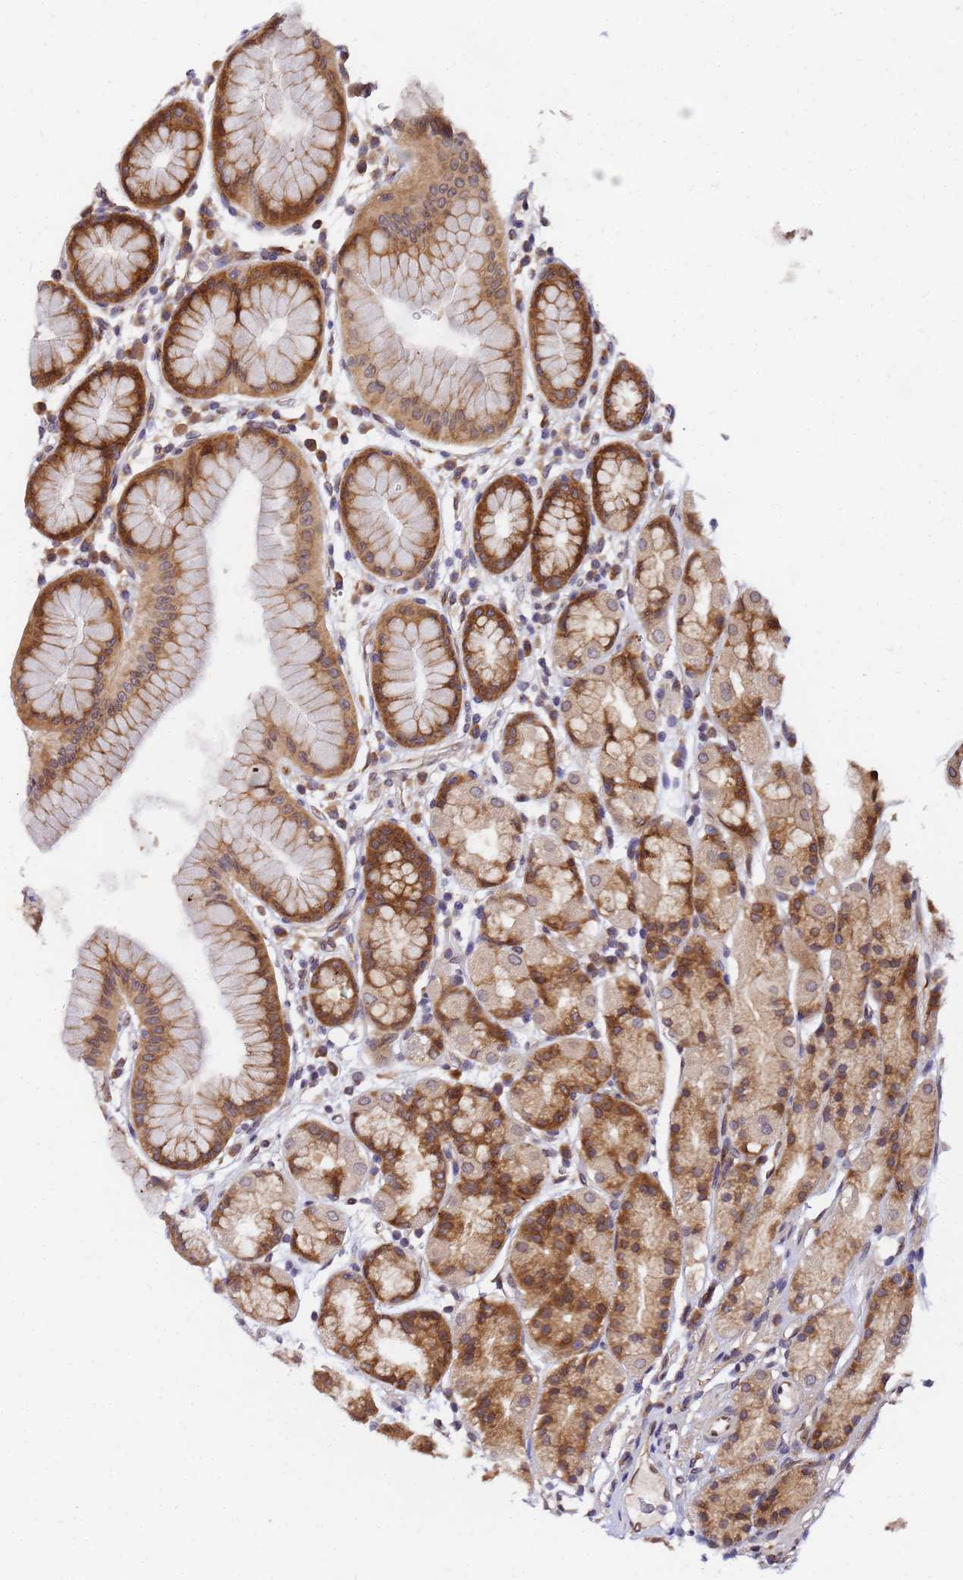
{"staining": {"intensity": "moderate", "quantity": ">75%", "location": "cytoplasmic/membranous"}, "tissue": "stomach", "cell_type": "Glandular cells", "image_type": "normal", "snomed": [{"axis": "morphology", "description": "Normal tissue, NOS"}, {"axis": "topography", "description": "Stomach, upper"}], "caption": "Stomach was stained to show a protein in brown. There is medium levels of moderate cytoplasmic/membranous expression in about >75% of glandular cells. (DAB = brown stain, brightfield microscopy at high magnification).", "gene": "UNC93B1", "patient": {"sex": "male", "age": 47}}